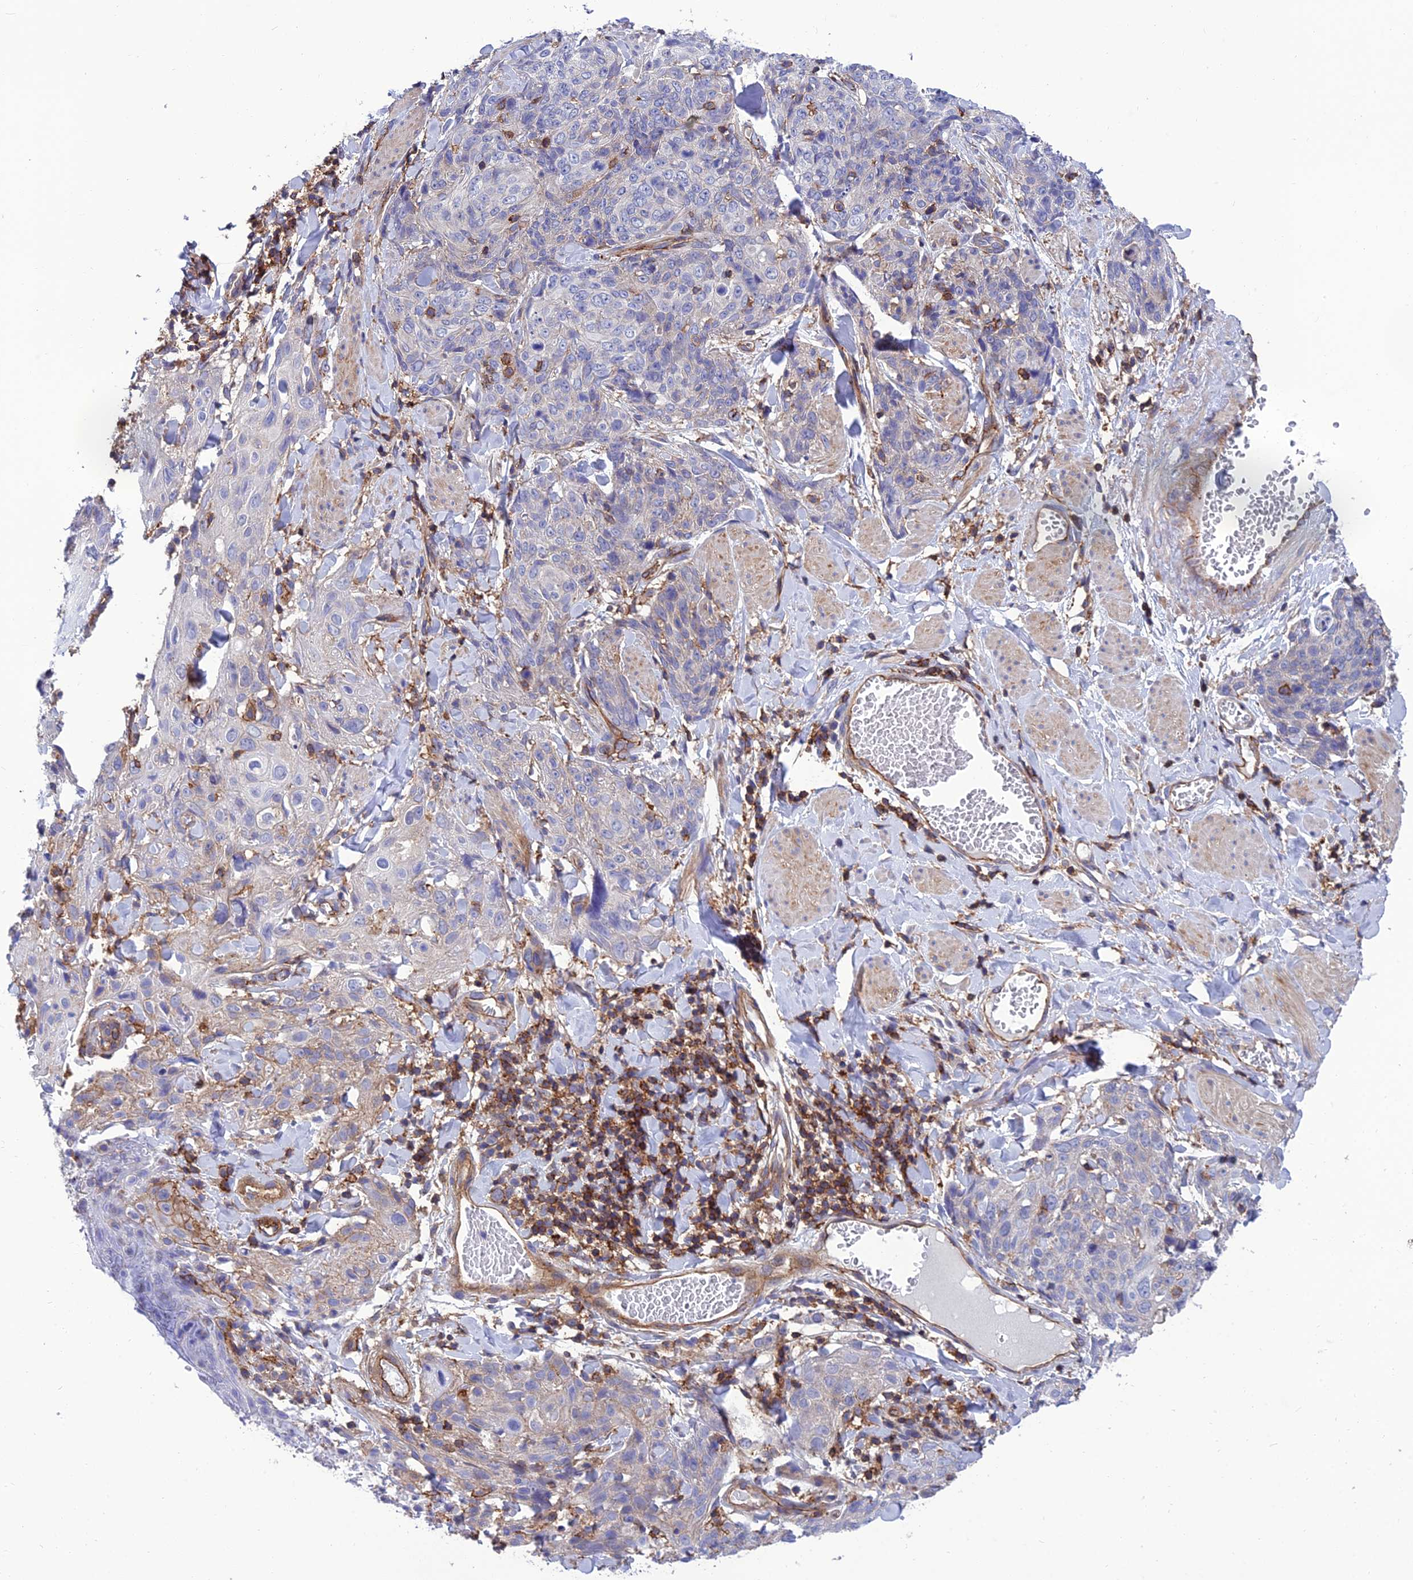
{"staining": {"intensity": "negative", "quantity": "none", "location": "none"}, "tissue": "skin cancer", "cell_type": "Tumor cells", "image_type": "cancer", "snomed": [{"axis": "morphology", "description": "Squamous cell carcinoma, NOS"}, {"axis": "topography", "description": "Skin"}, {"axis": "topography", "description": "Vulva"}], "caption": "Immunohistochemical staining of skin squamous cell carcinoma demonstrates no significant positivity in tumor cells. The staining is performed using DAB (3,3'-diaminobenzidine) brown chromogen with nuclei counter-stained in using hematoxylin.", "gene": "PPP1R18", "patient": {"sex": "female", "age": 85}}